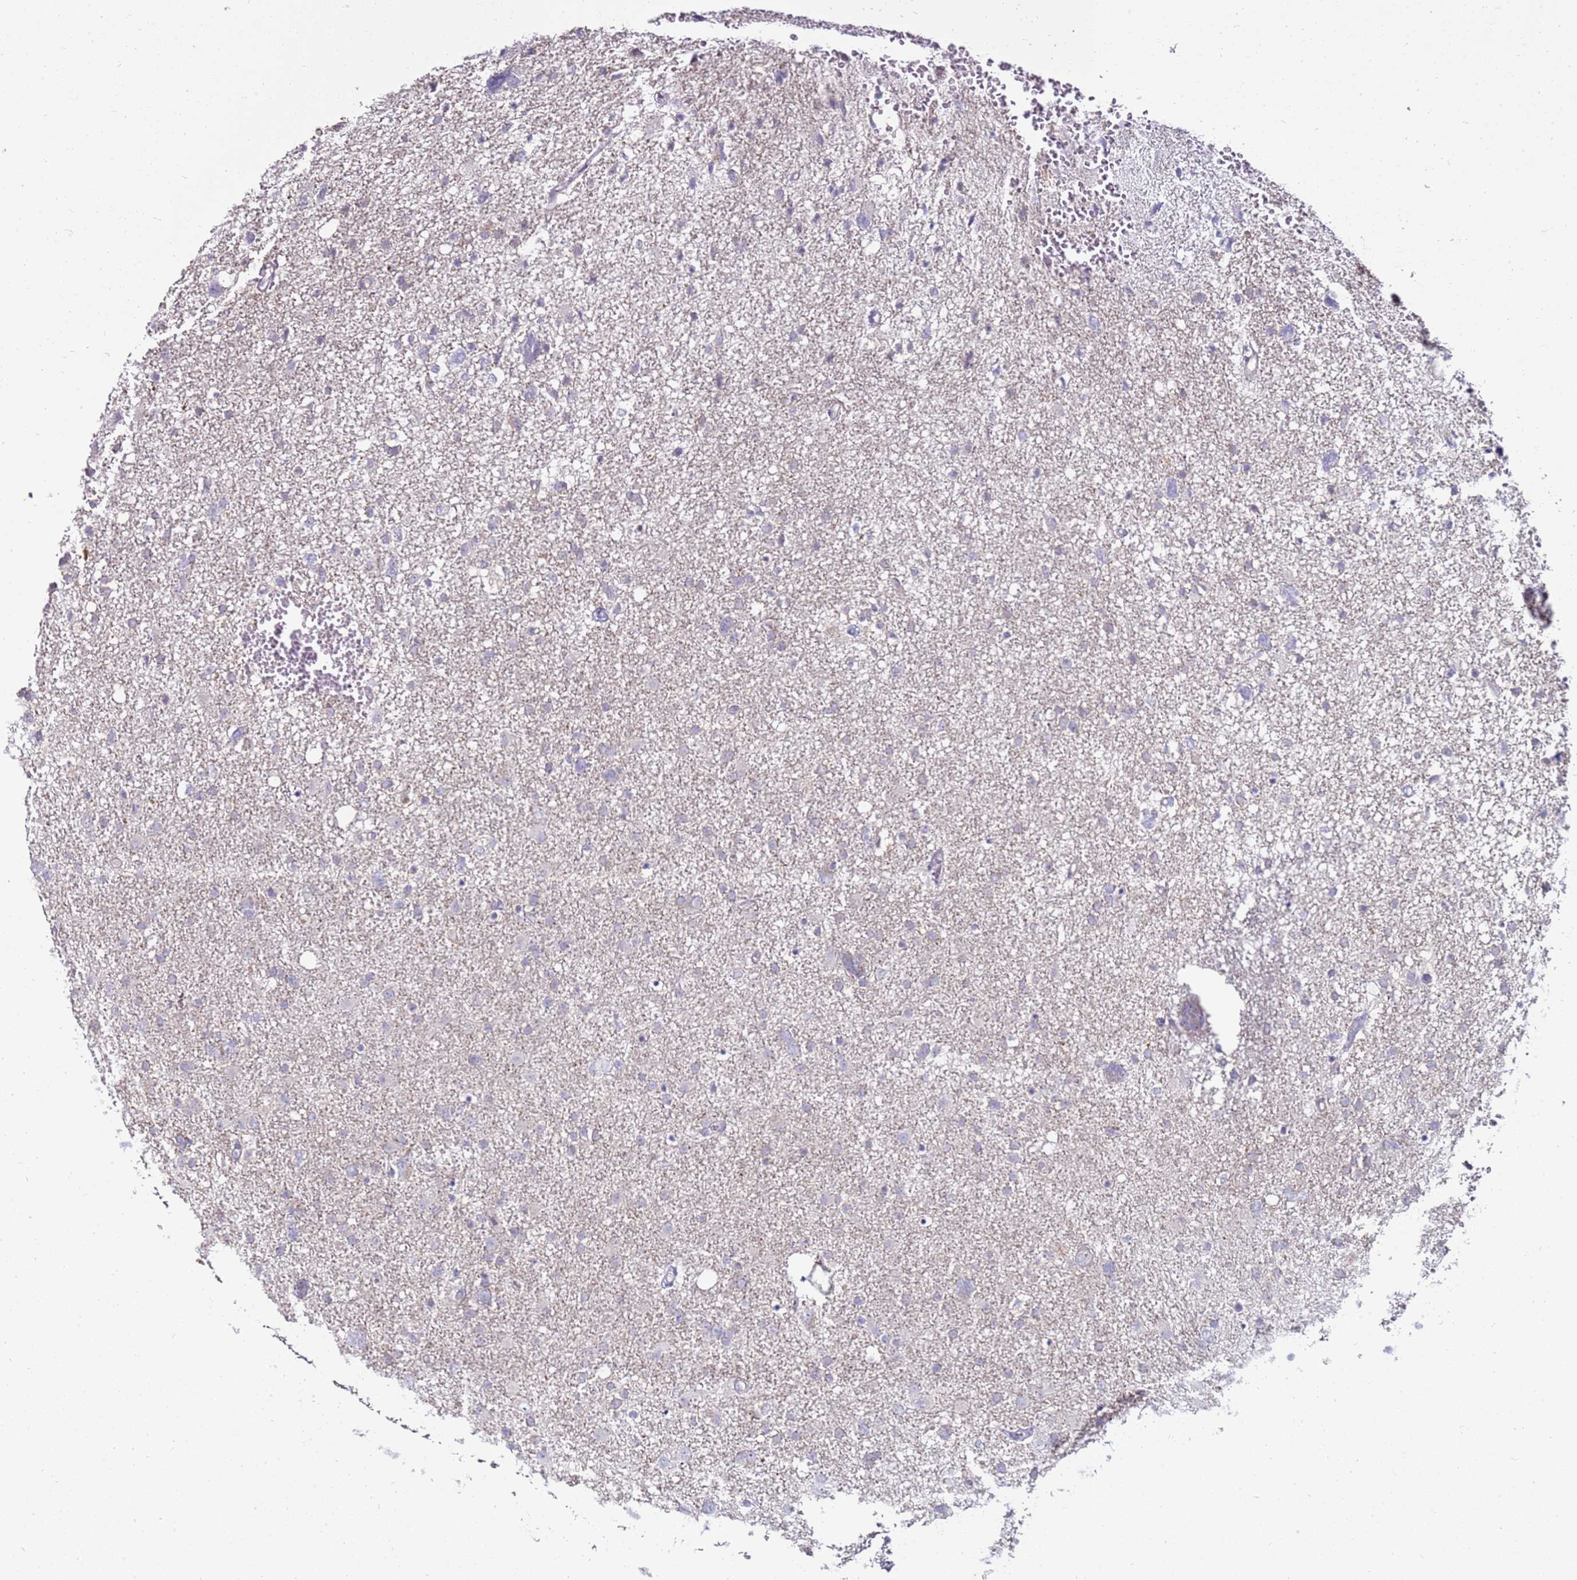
{"staining": {"intensity": "negative", "quantity": "none", "location": "none"}, "tissue": "glioma", "cell_type": "Tumor cells", "image_type": "cancer", "snomed": [{"axis": "morphology", "description": "Glioma, malignant, High grade"}, {"axis": "topography", "description": "Brain"}], "caption": "The IHC photomicrograph has no significant expression in tumor cells of high-grade glioma (malignant) tissue.", "gene": "GPN3", "patient": {"sex": "male", "age": 61}}